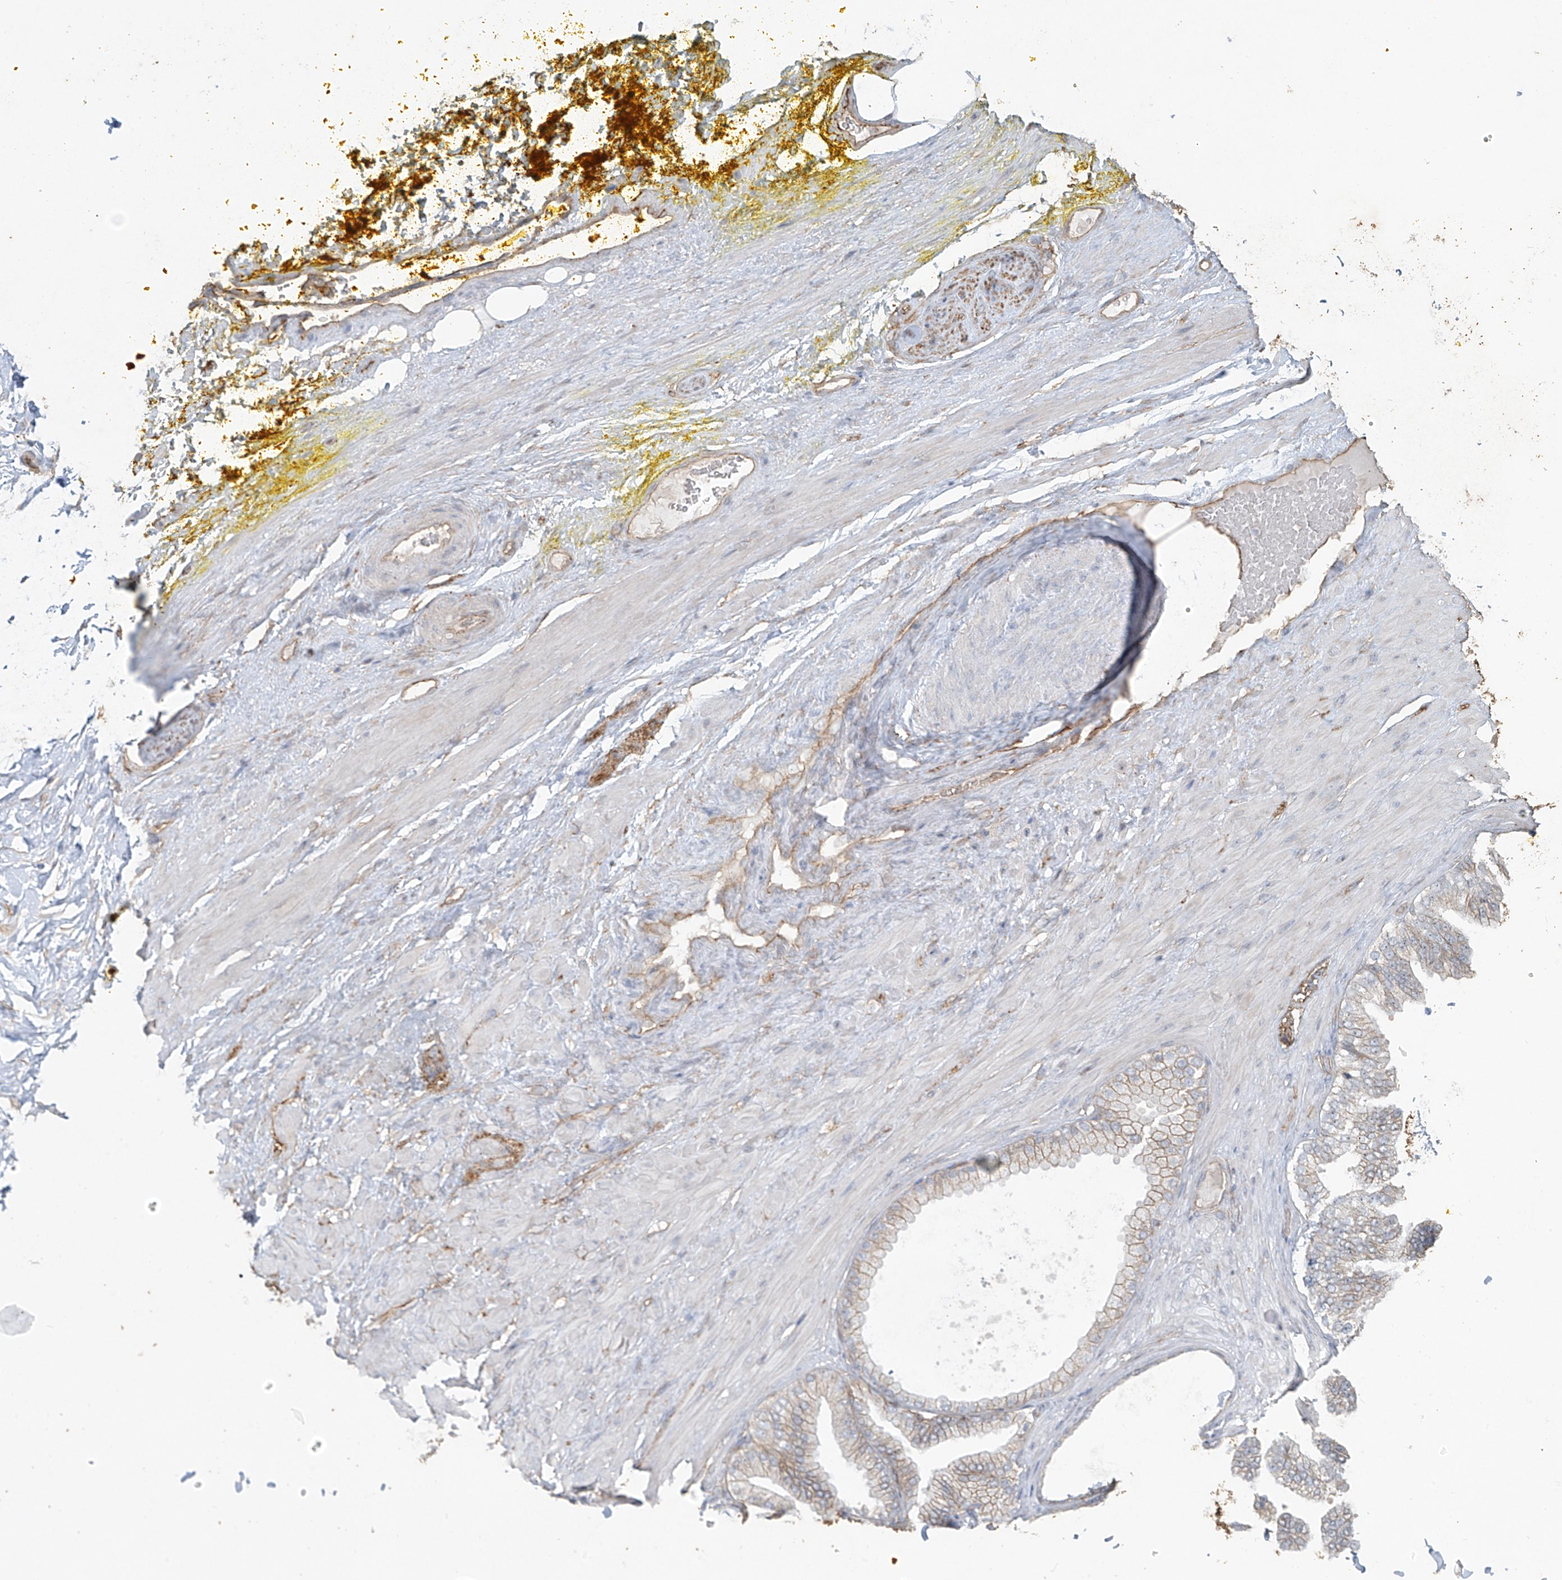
{"staining": {"intensity": "weak", "quantity": ">75%", "location": "cytoplasmic/membranous"}, "tissue": "adipose tissue", "cell_type": "Adipocytes", "image_type": "normal", "snomed": [{"axis": "morphology", "description": "Normal tissue, NOS"}, {"axis": "morphology", "description": "Adenocarcinoma, Low grade"}, {"axis": "topography", "description": "Prostate"}, {"axis": "topography", "description": "Peripheral nerve tissue"}], "caption": "IHC image of benign human adipose tissue stained for a protein (brown), which demonstrates low levels of weak cytoplasmic/membranous staining in approximately >75% of adipocytes.", "gene": "TUBE1", "patient": {"sex": "male", "age": 63}}